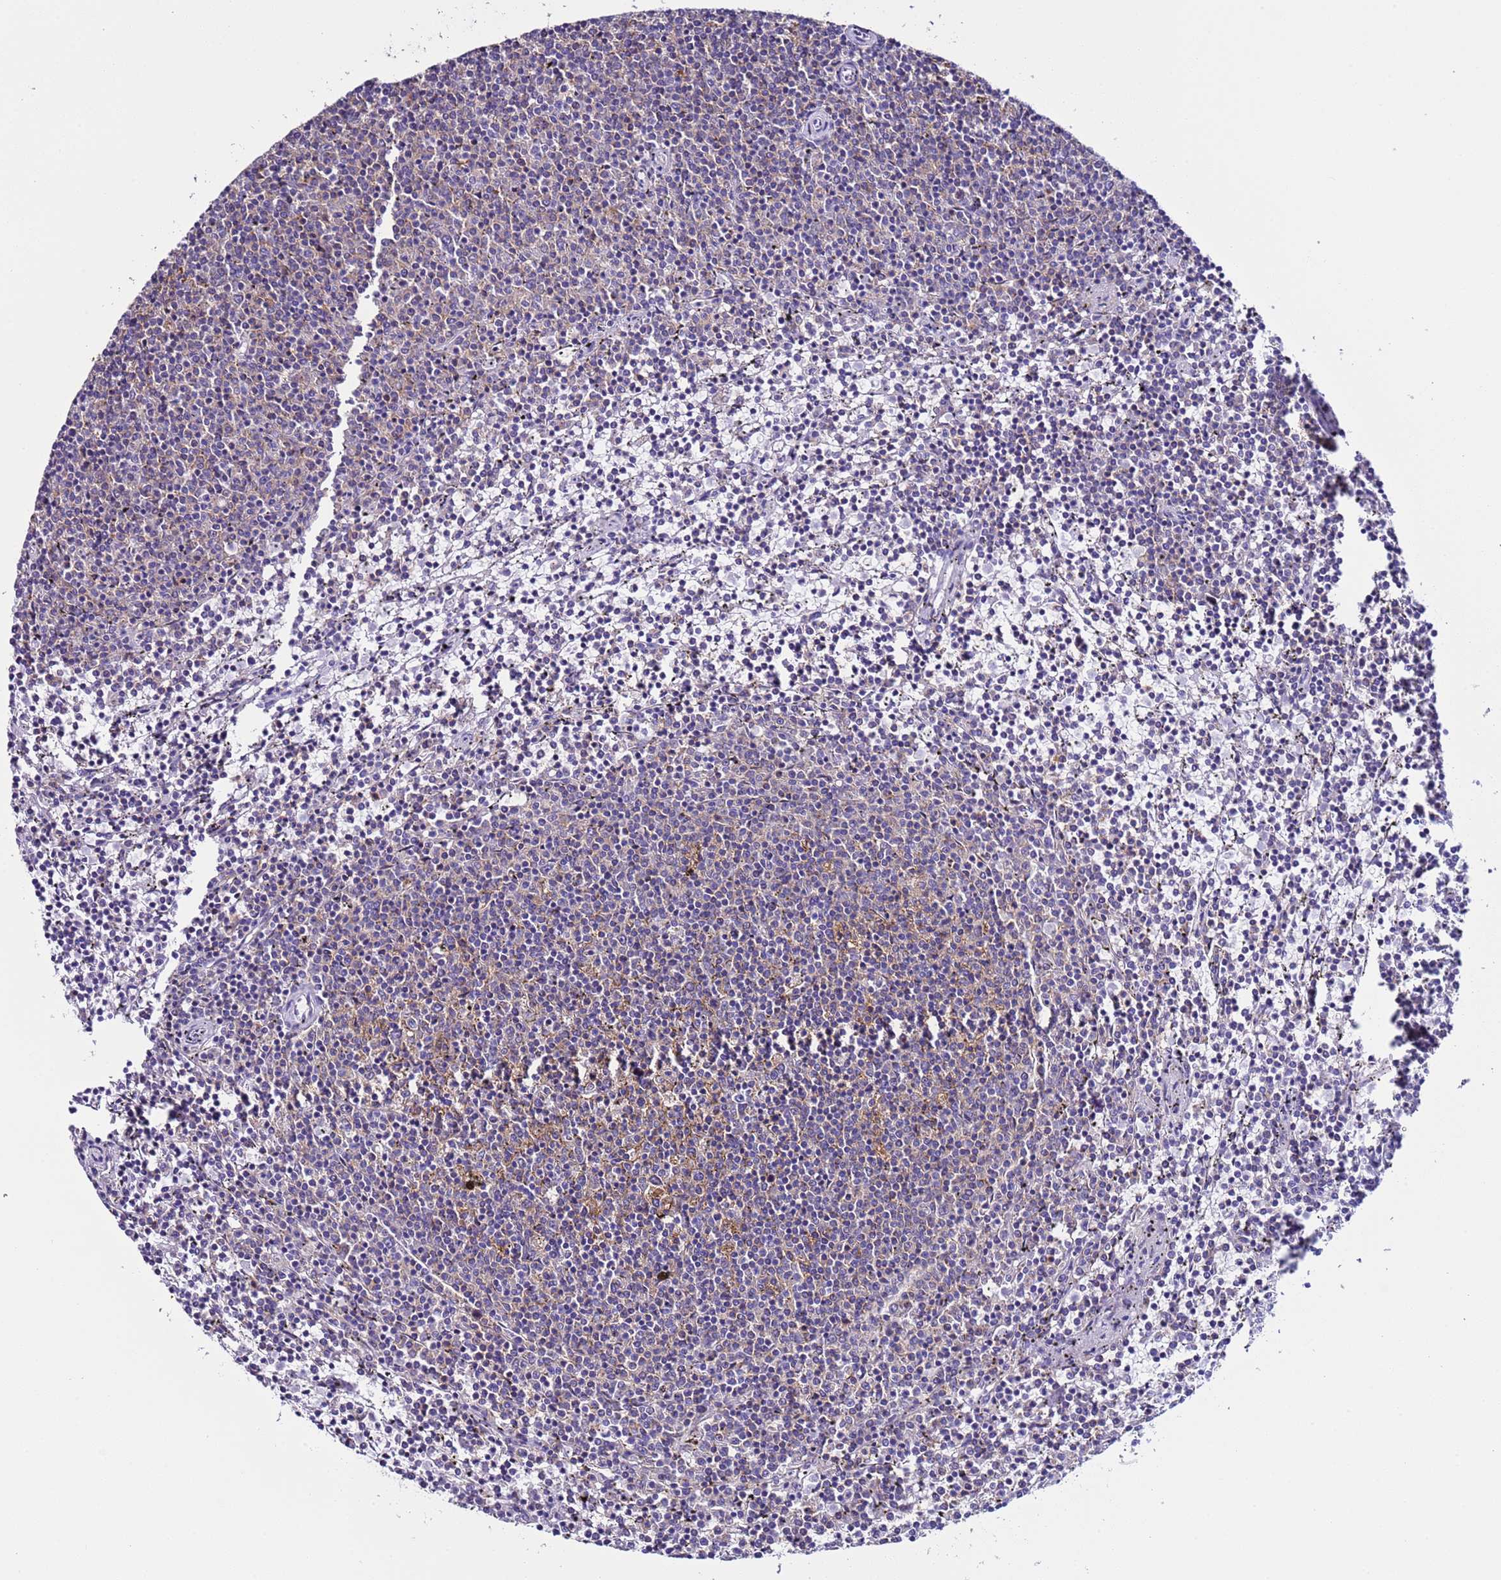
{"staining": {"intensity": "negative", "quantity": "none", "location": "none"}, "tissue": "lymphoma", "cell_type": "Tumor cells", "image_type": "cancer", "snomed": [{"axis": "morphology", "description": "Malignant lymphoma, non-Hodgkin's type, Low grade"}, {"axis": "topography", "description": "Spleen"}], "caption": "The photomicrograph displays no significant positivity in tumor cells of low-grade malignant lymphoma, non-Hodgkin's type.", "gene": "AHI1", "patient": {"sex": "female", "age": 50}}